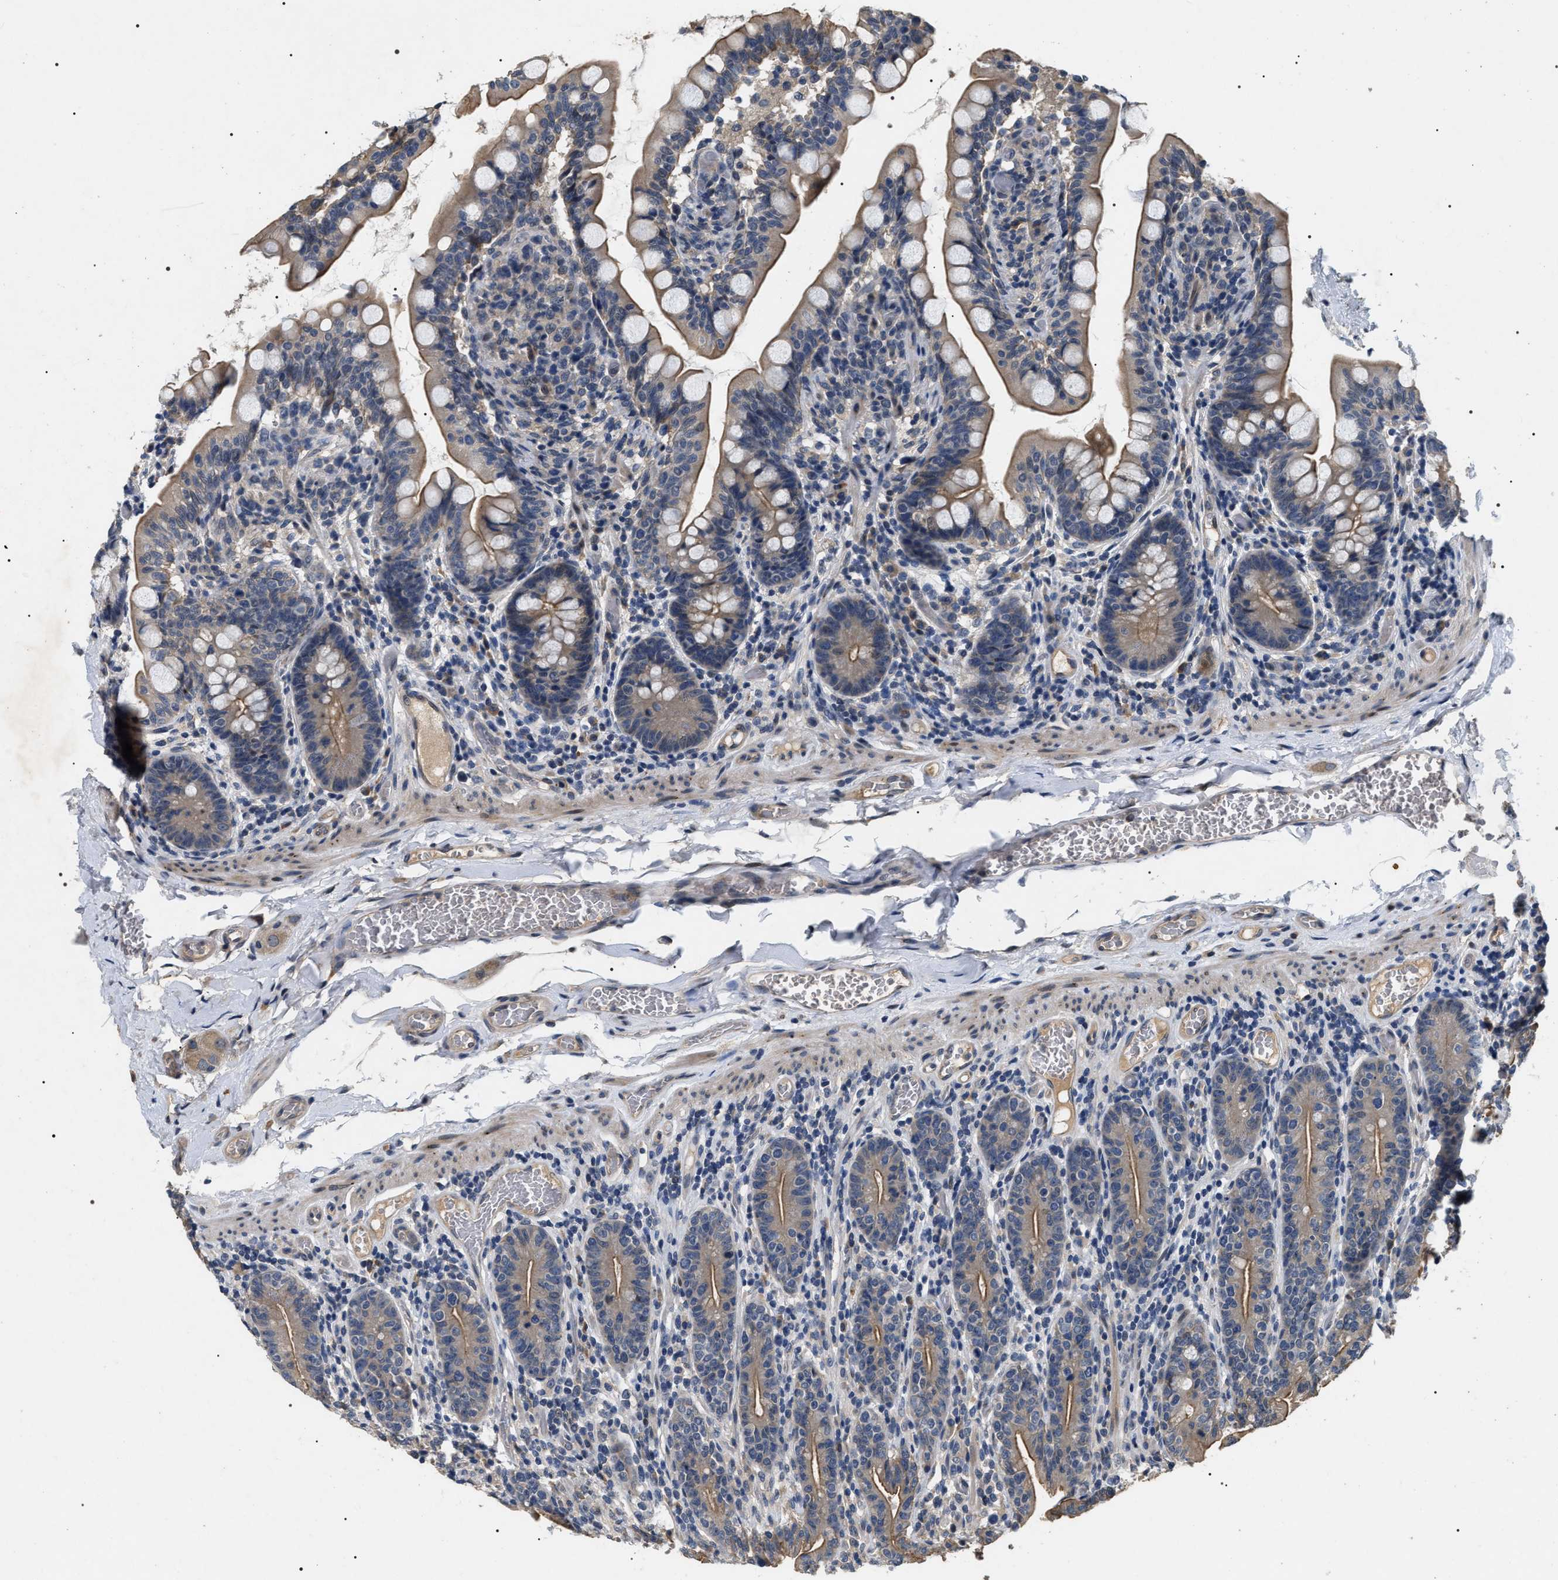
{"staining": {"intensity": "moderate", "quantity": ">75%", "location": "cytoplasmic/membranous"}, "tissue": "small intestine", "cell_type": "Glandular cells", "image_type": "normal", "snomed": [{"axis": "morphology", "description": "Normal tissue, NOS"}, {"axis": "topography", "description": "Small intestine"}], "caption": "Unremarkable small intestine reveals moderate cytoplasmic/membranous expression in about >75% of glandular cells.", "gene": "IFT81", "patient": {"sex": "female", "age": 56}}